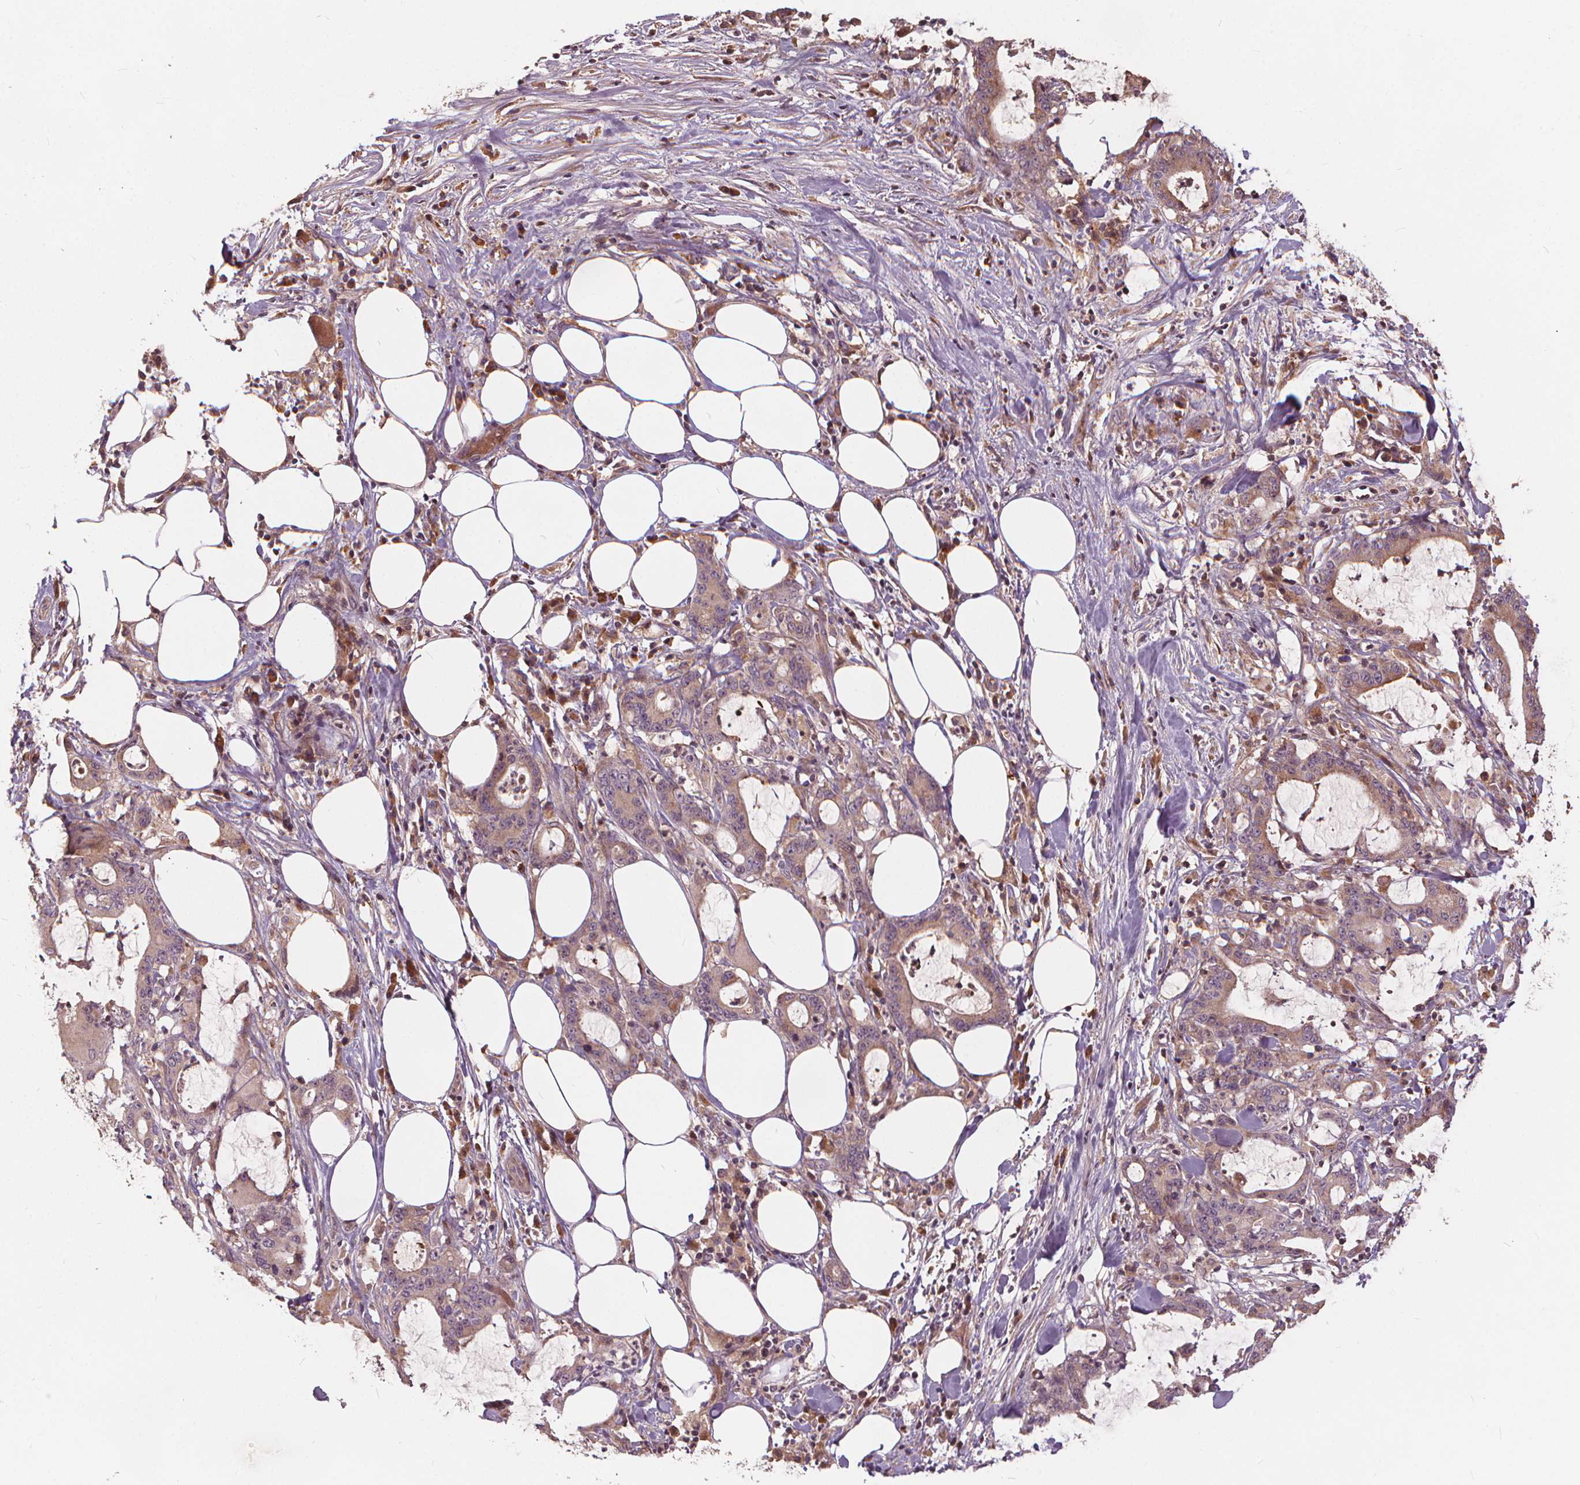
{"staining": {"intensity": "weak", "quantity": ">75%", "location": "cytoplasmic/membranous"}, "tissue": "stomach cancer", "cell_type": "Tumor cells", "image_type": "cancer", "snomed": [{"axis": "morphology", "description": "Adenocarcinoma, NOS"}, {"axis": "topography", "description": "Stomach, upper"}], "caption": "A high-resolution image shows IHC staining of stomach cancer (adenocarcinoma), which shows weak cytoplasmic/membranous positivity in approximately >75% of tumor cells.", "gene": "IPO13", "patient": {"sex": "male", "age": 68}}